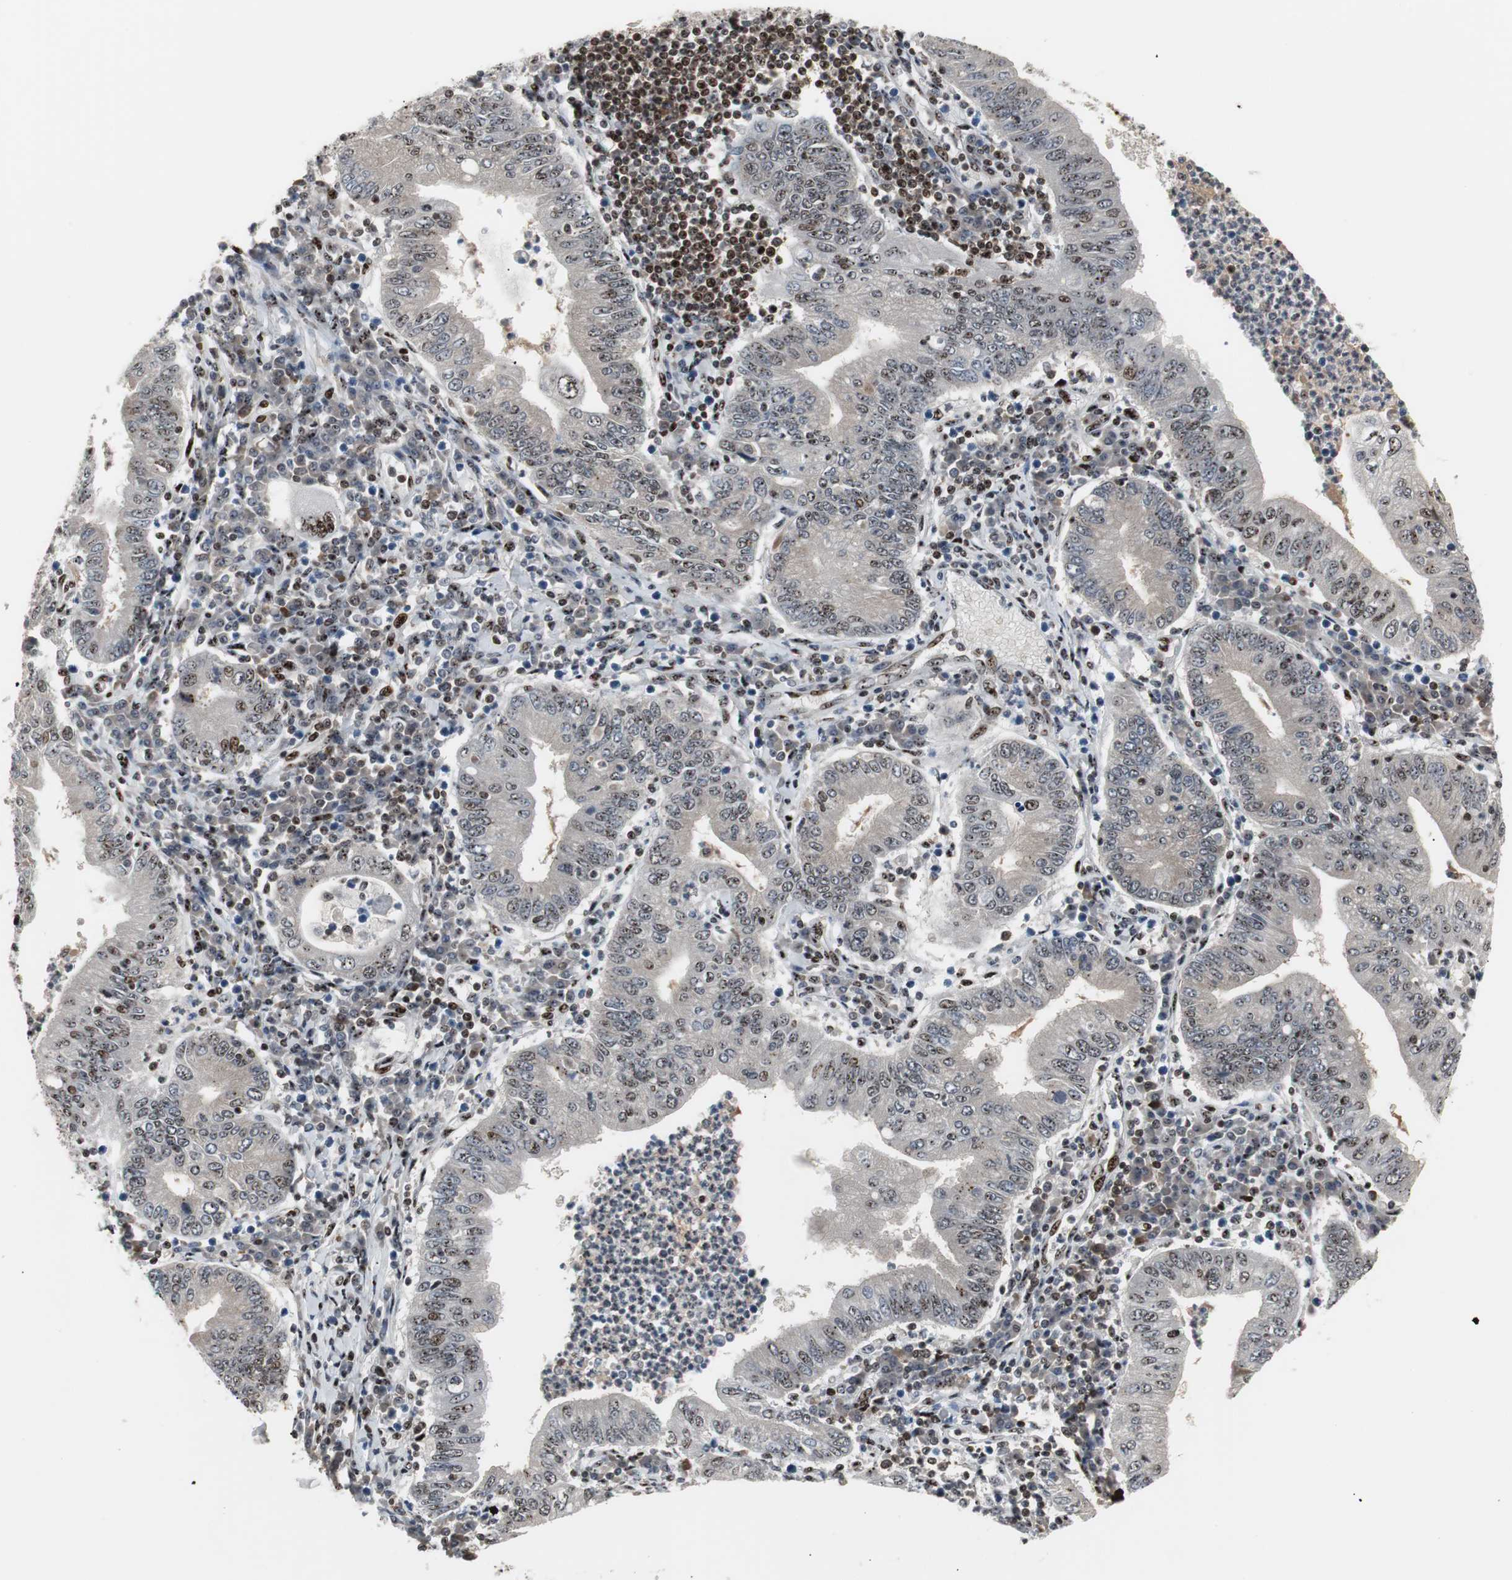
{"staining": {"intensity": "moderate", "quantity": "25%-75%", "location": "nuclear"}, "tissue": "stomach cancer", "cell_type": "Tumor cells", "image_type": "cancer", "snomed": [{"axis": "morphology", "description": "Normal tissue, NOS"}, {"axis": "morphology", "description": "Adenocarcinoma, NOS"}, {"axis": "topography", "description": "Esophagus"}, {"axis": "topography", "description": "Stomach, upper"}, {"axis": "topography", "description": "Peripheral nerve tissue"}], "caption": "Immunohistochemistry (IHC) photomicrograph of neoplastic tissue: adenocarcinoma (stomach) stained using IHC displays medium levels of moderate protein expression localized specifically in the nuclear of tumor cells, appearing as a nuclear brown color.", "gene": "GRK2", "patient": {"sex": "male", "age": 62}}